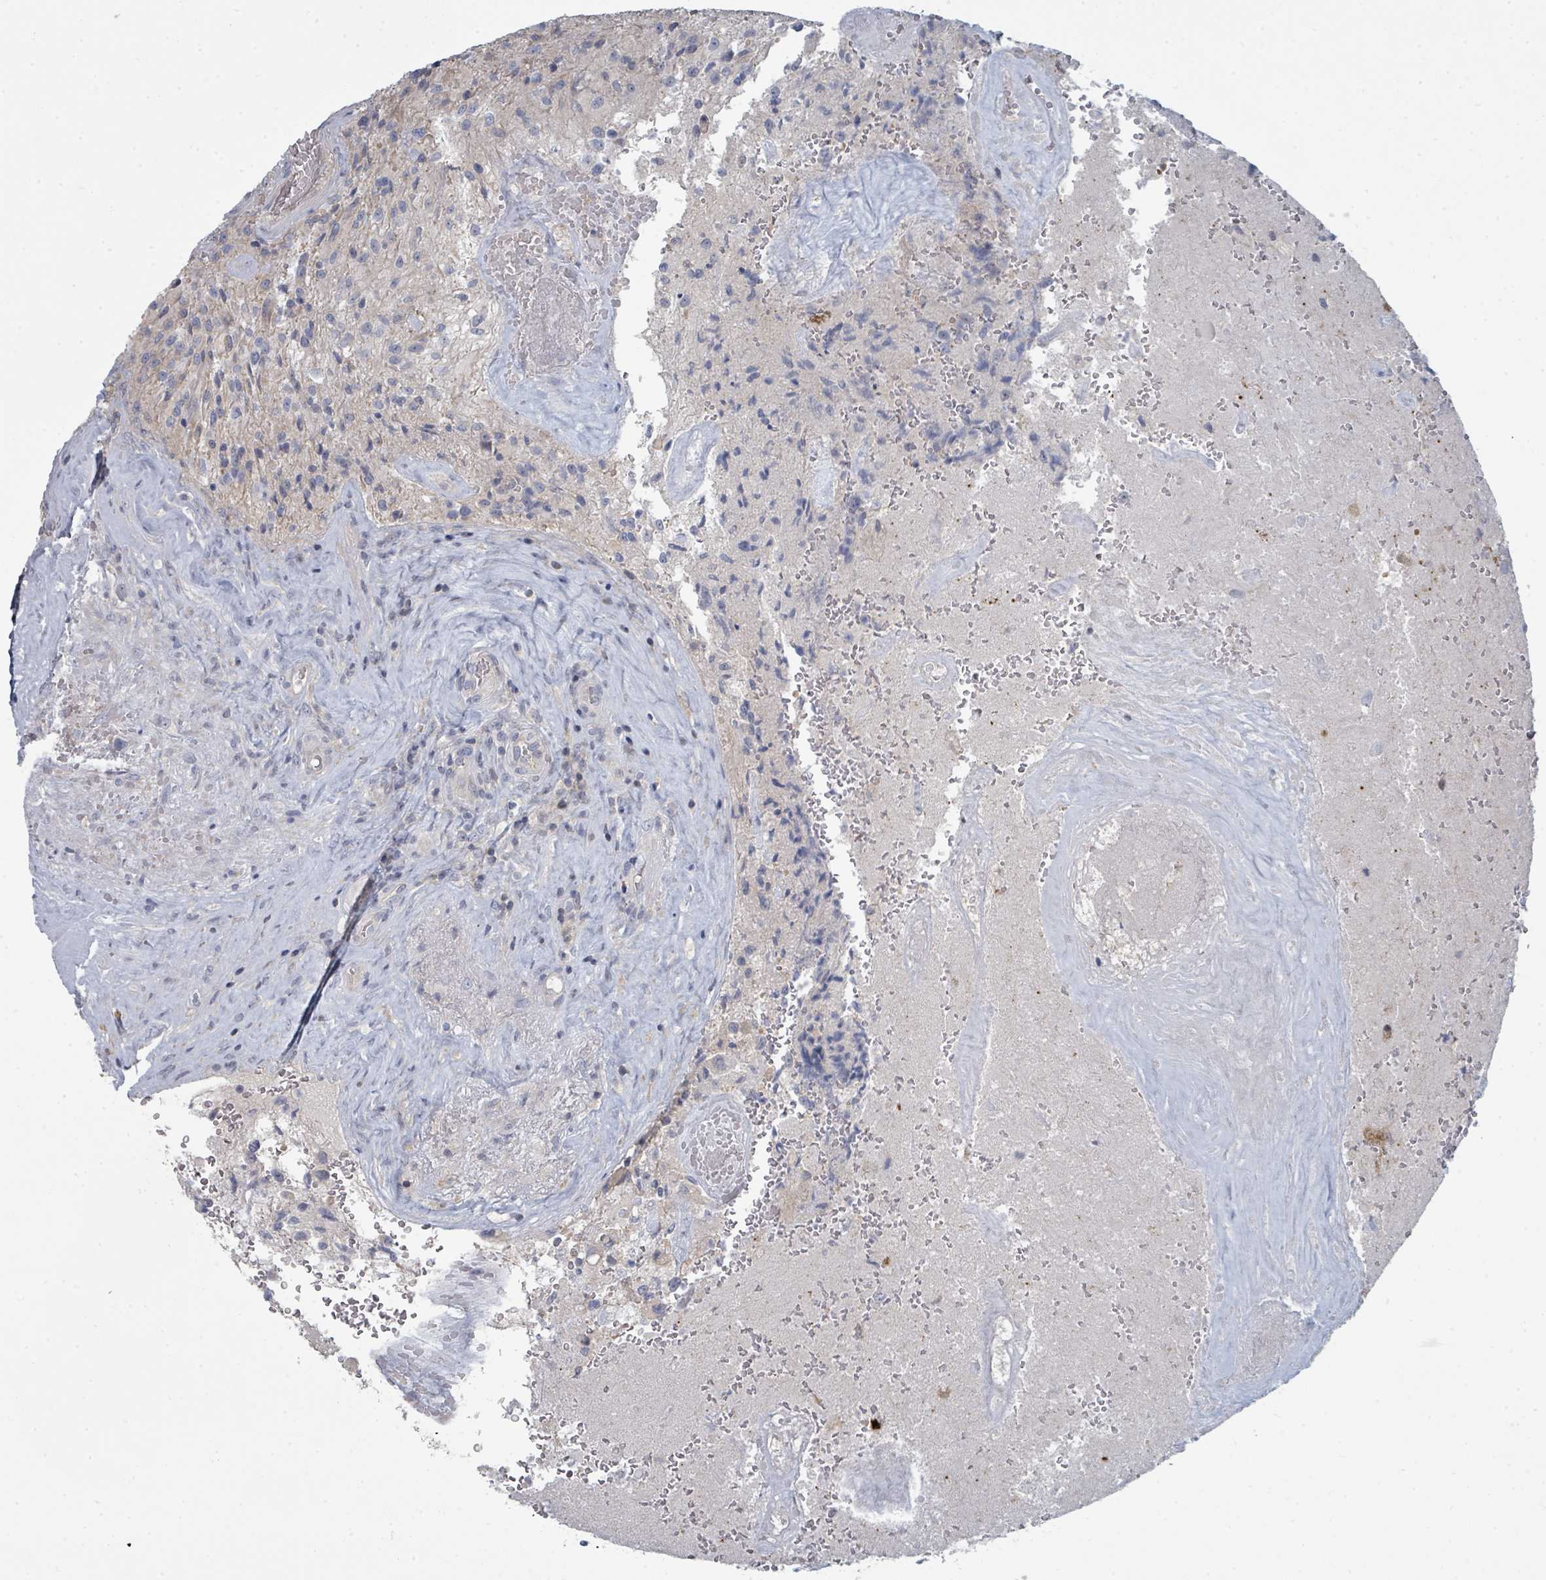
{"staining": {"intensity": "negative", "quantity": "none", "location": "none"}, "tissue": "glioma", "cell_type": "Tumor cells", "image_type": "cancer", "snomed": [{"axis": "morphology", "description": "Normal tissue, NOS"}, {"axis": "morphology", "description": "Glioma, malignant, High grade"}, {"axis": "topography", "description": "Cerebral cortex"}], "caption": "This is a micrograph of IHC staining of malignant high-grade glioma, which shows no positivity in tumor cells.", "gene": "SLC25A45", "patient": {"sex": "male", "age": 56}}